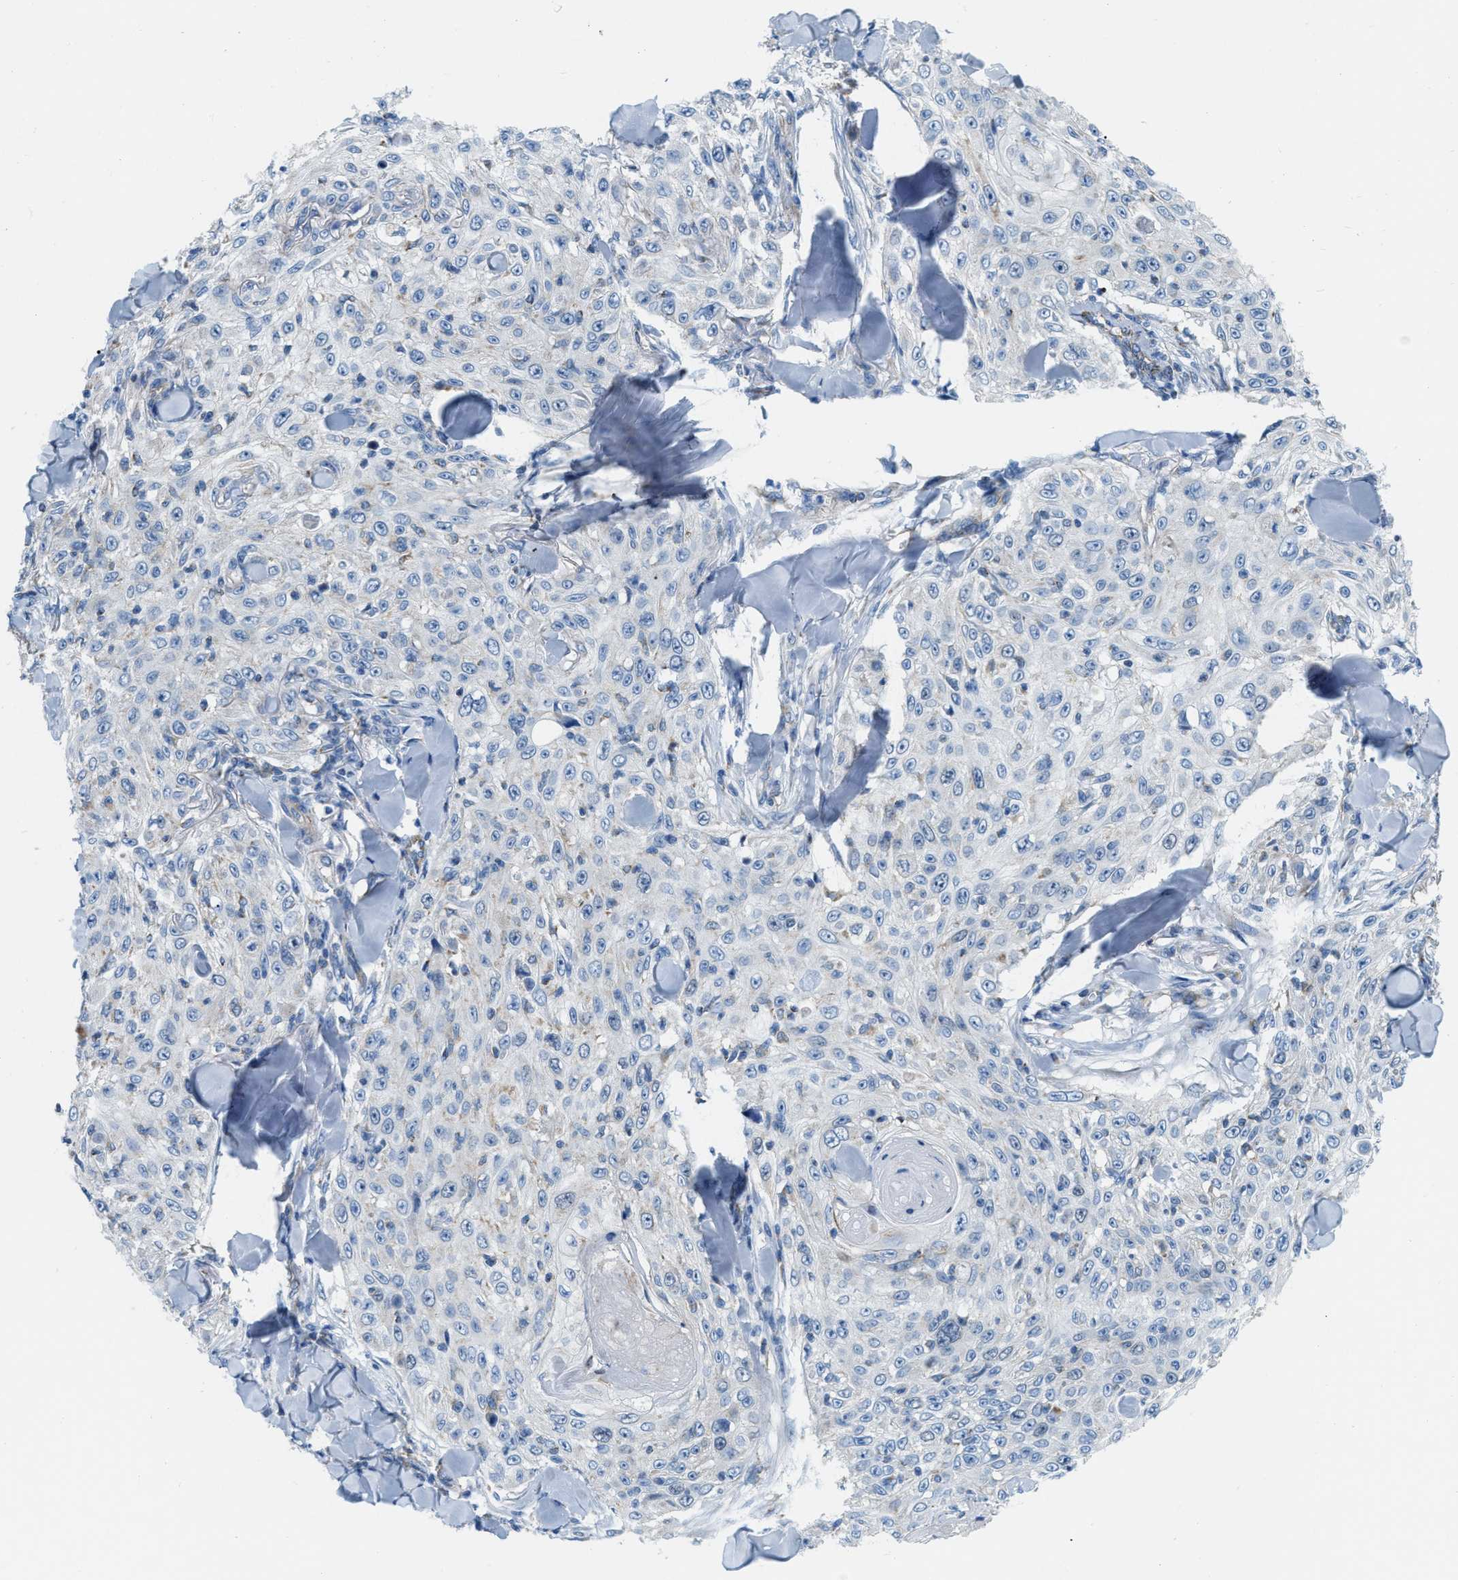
{"staining": {"intensity": "negative", "quantity": "none", "location": "none"}, "tissue": "skin cancer", "cell_type": "Tumor cells", "image_type": "cancer", "snomed": [{"axis": "morphology", "description": "Squamous cell carcinoma, NOS"}, {"axis": "topography", "description": "Skin"}], "caption": "Tumor cells are negative for protein expression in human squamous cell carcinoma (skin).", "gene": "JADE1", "patient": {"sex": "male", "age": 86}}